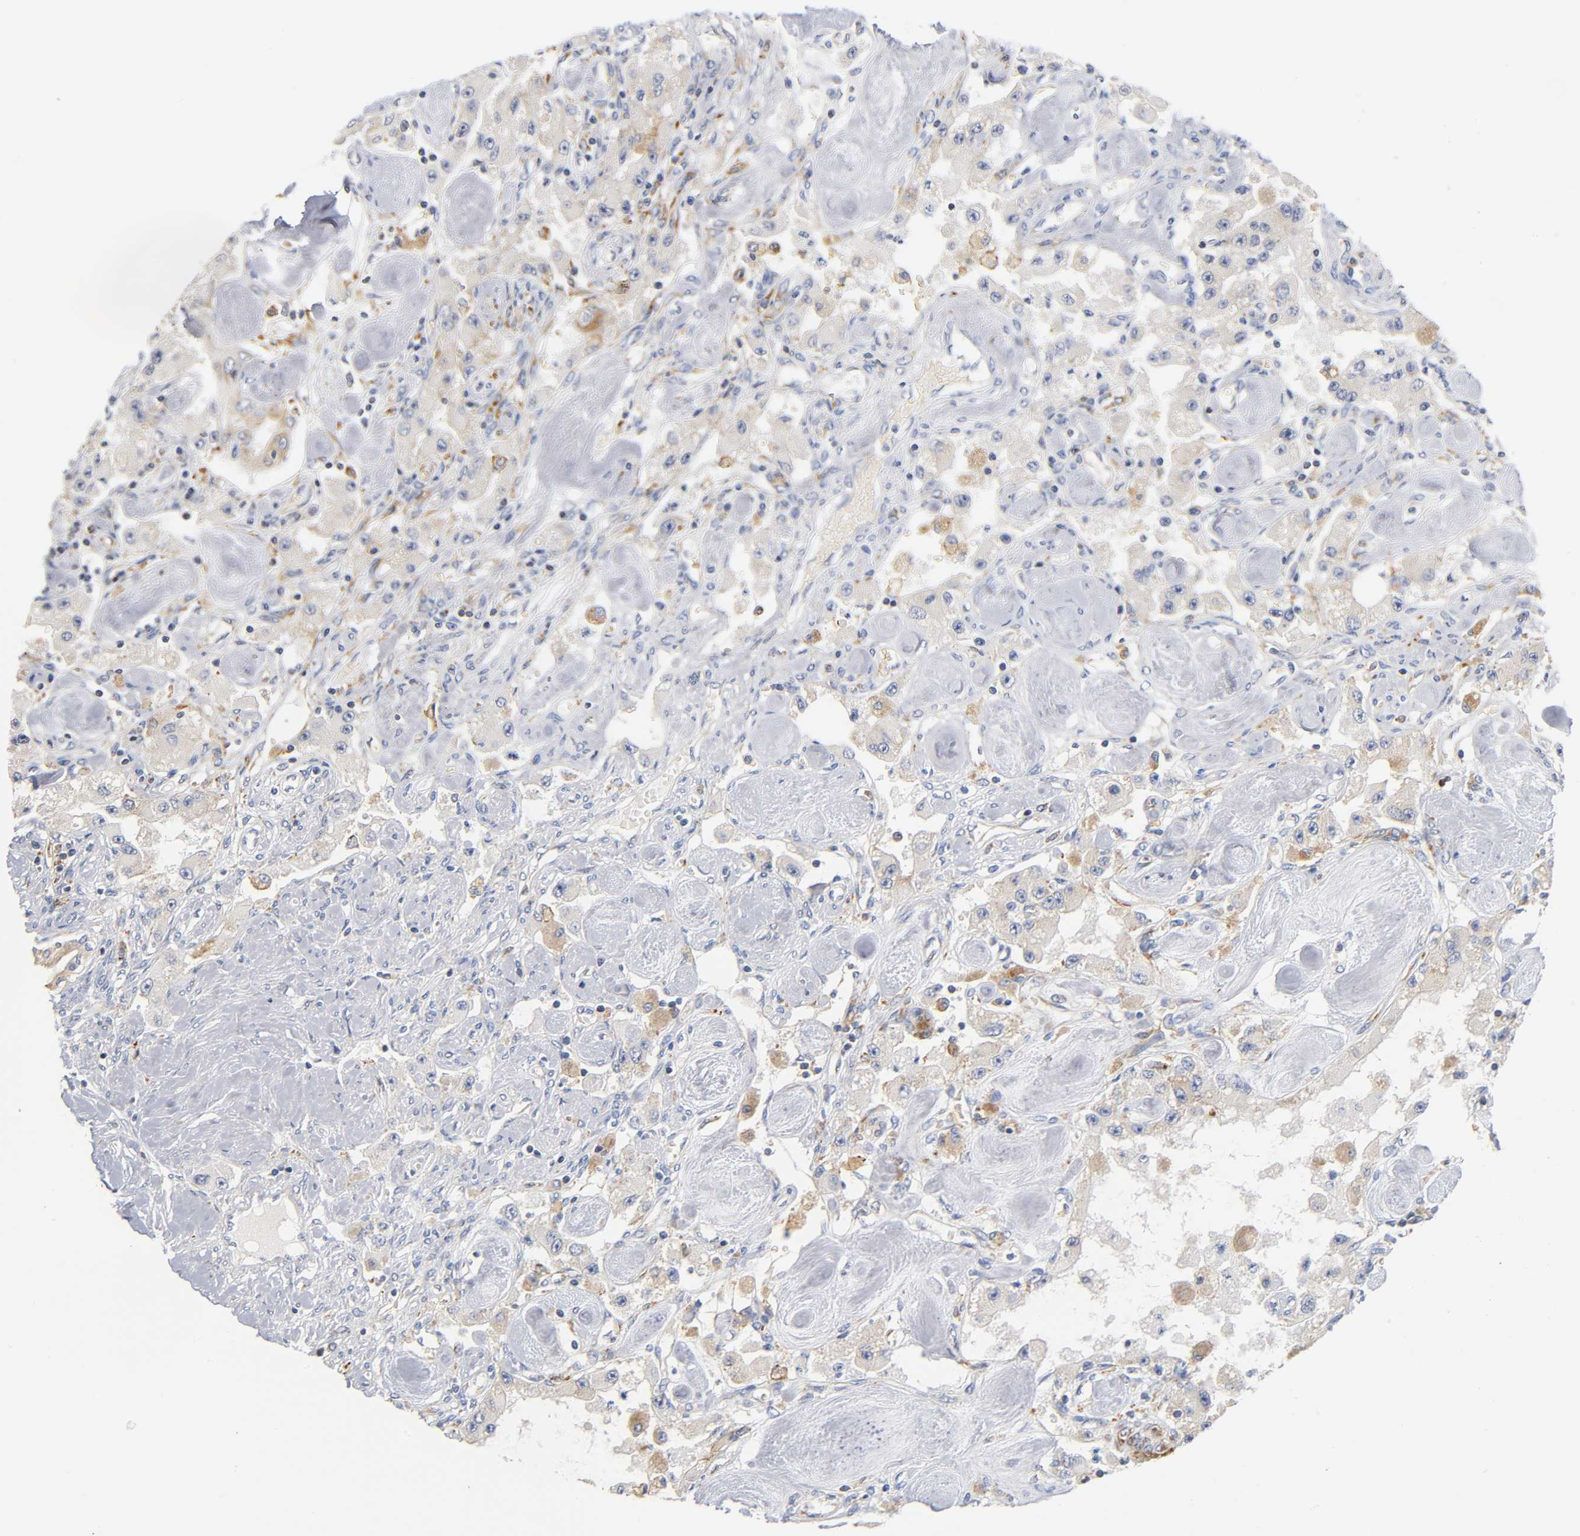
{"staining": {"intensity": "weak", "quantity": "<25%", "location": "cytoplasmic/membranous"}, "tissue": "carcinoid", "cell_type": "Tumor cells", "image_type": "cancer", "snomed": [{"axis": "morphology", "description": "Carcinoid, malignant, NOS"}, {"axis": "topography", "description": "Pancreas"}], "caption": "A high-resolution micrograph shows immunohistochemistry staining of carcinoid (malignant), which shows no significant staining in tumor cells.", "gene": "UCKL1", "patient": {"sex": "male", "age": 41}}